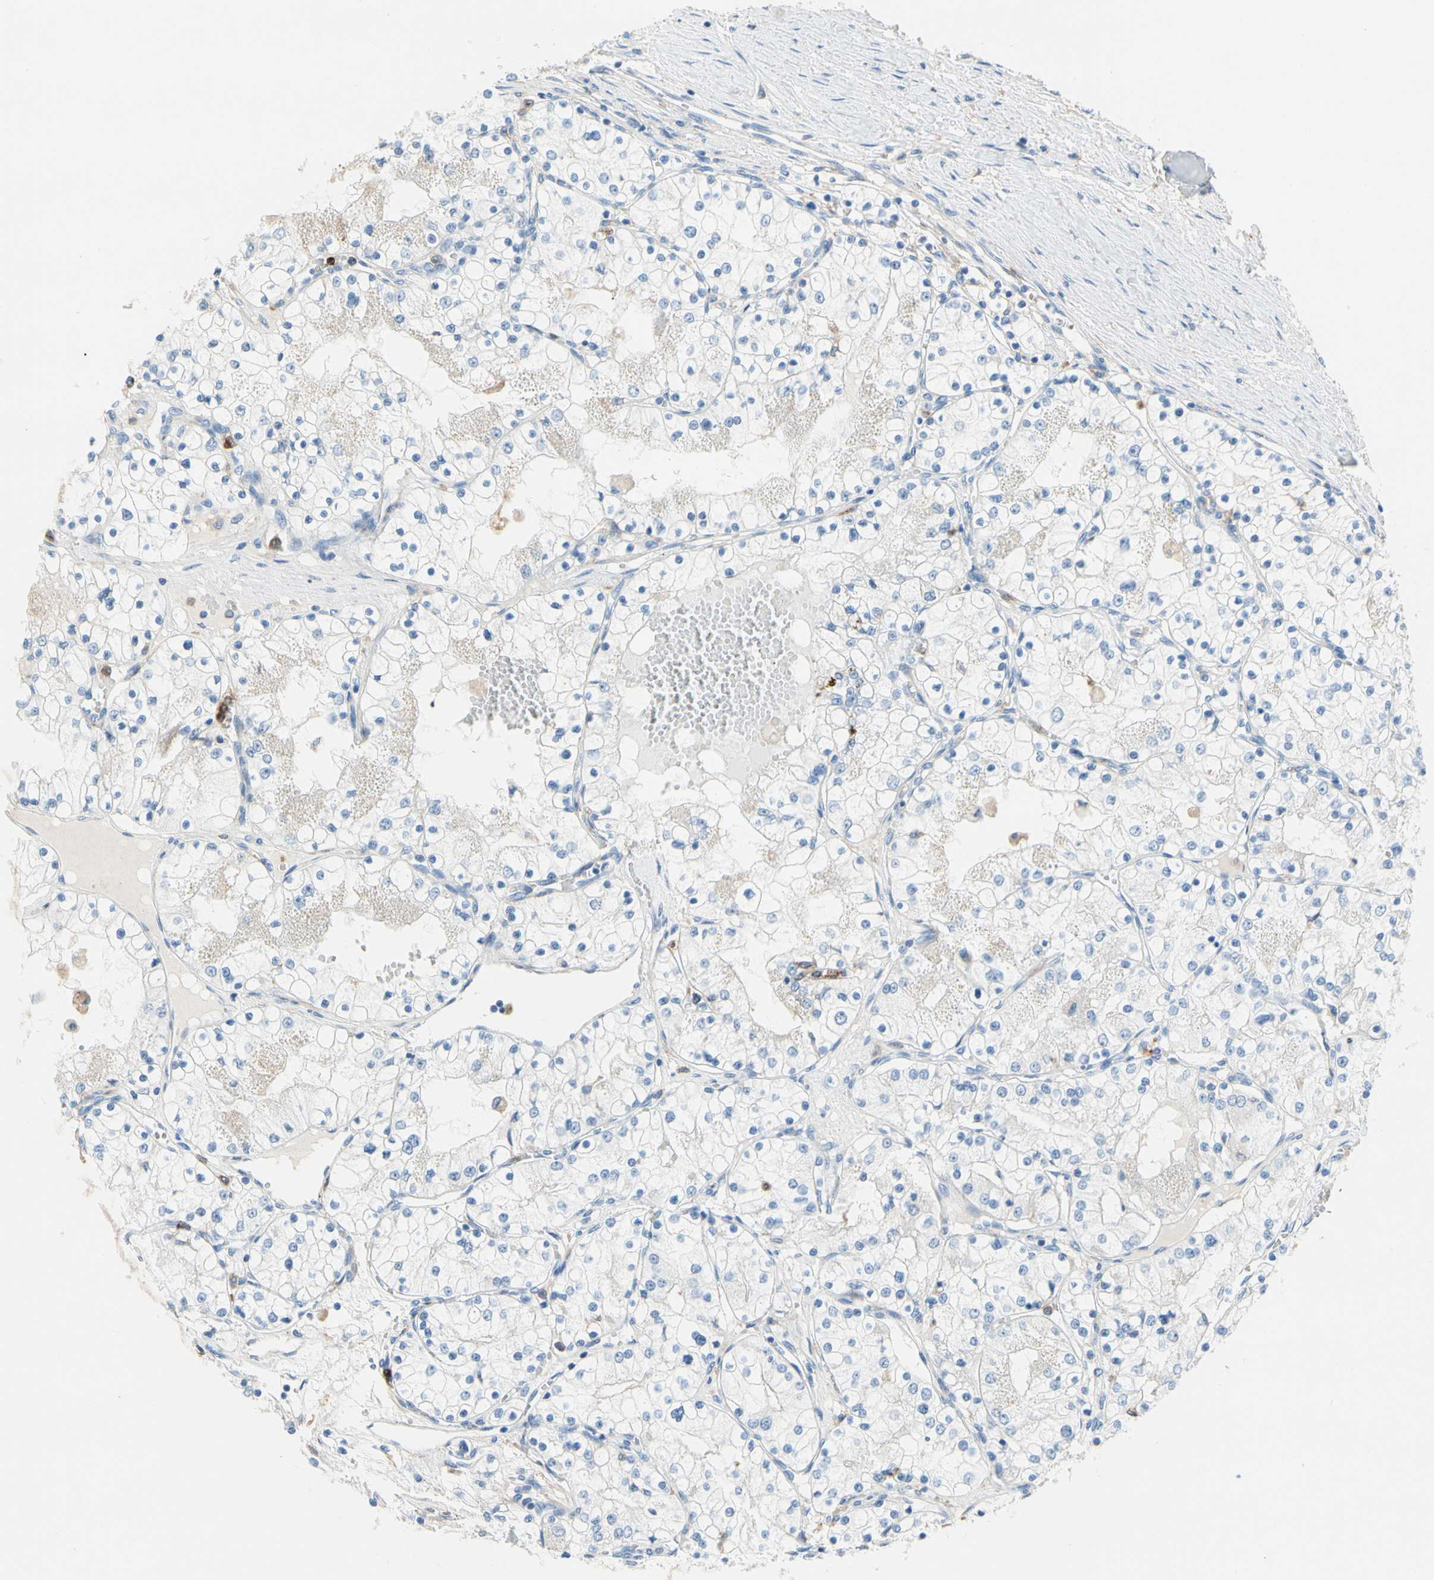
{"staining": {"intensity": "negative", "quantity": "none", "location": "none"}, "tissue": "renal cancer", "cell_type": "Tumor cells", "image_type": "cancer", "snomed": [{"axis": "morphology", "description": "Adenocarcinoma, NOS"}, {"axis": "topography", "description": "Kidney"}], "caption": "IHC photomicrograph of human renal adenocarcinoma stained for a protein (brown), which exhibits no staining in tumor cells.", "gene": "CLEC4A", "patient": {"sex": "male", "age": 68}}